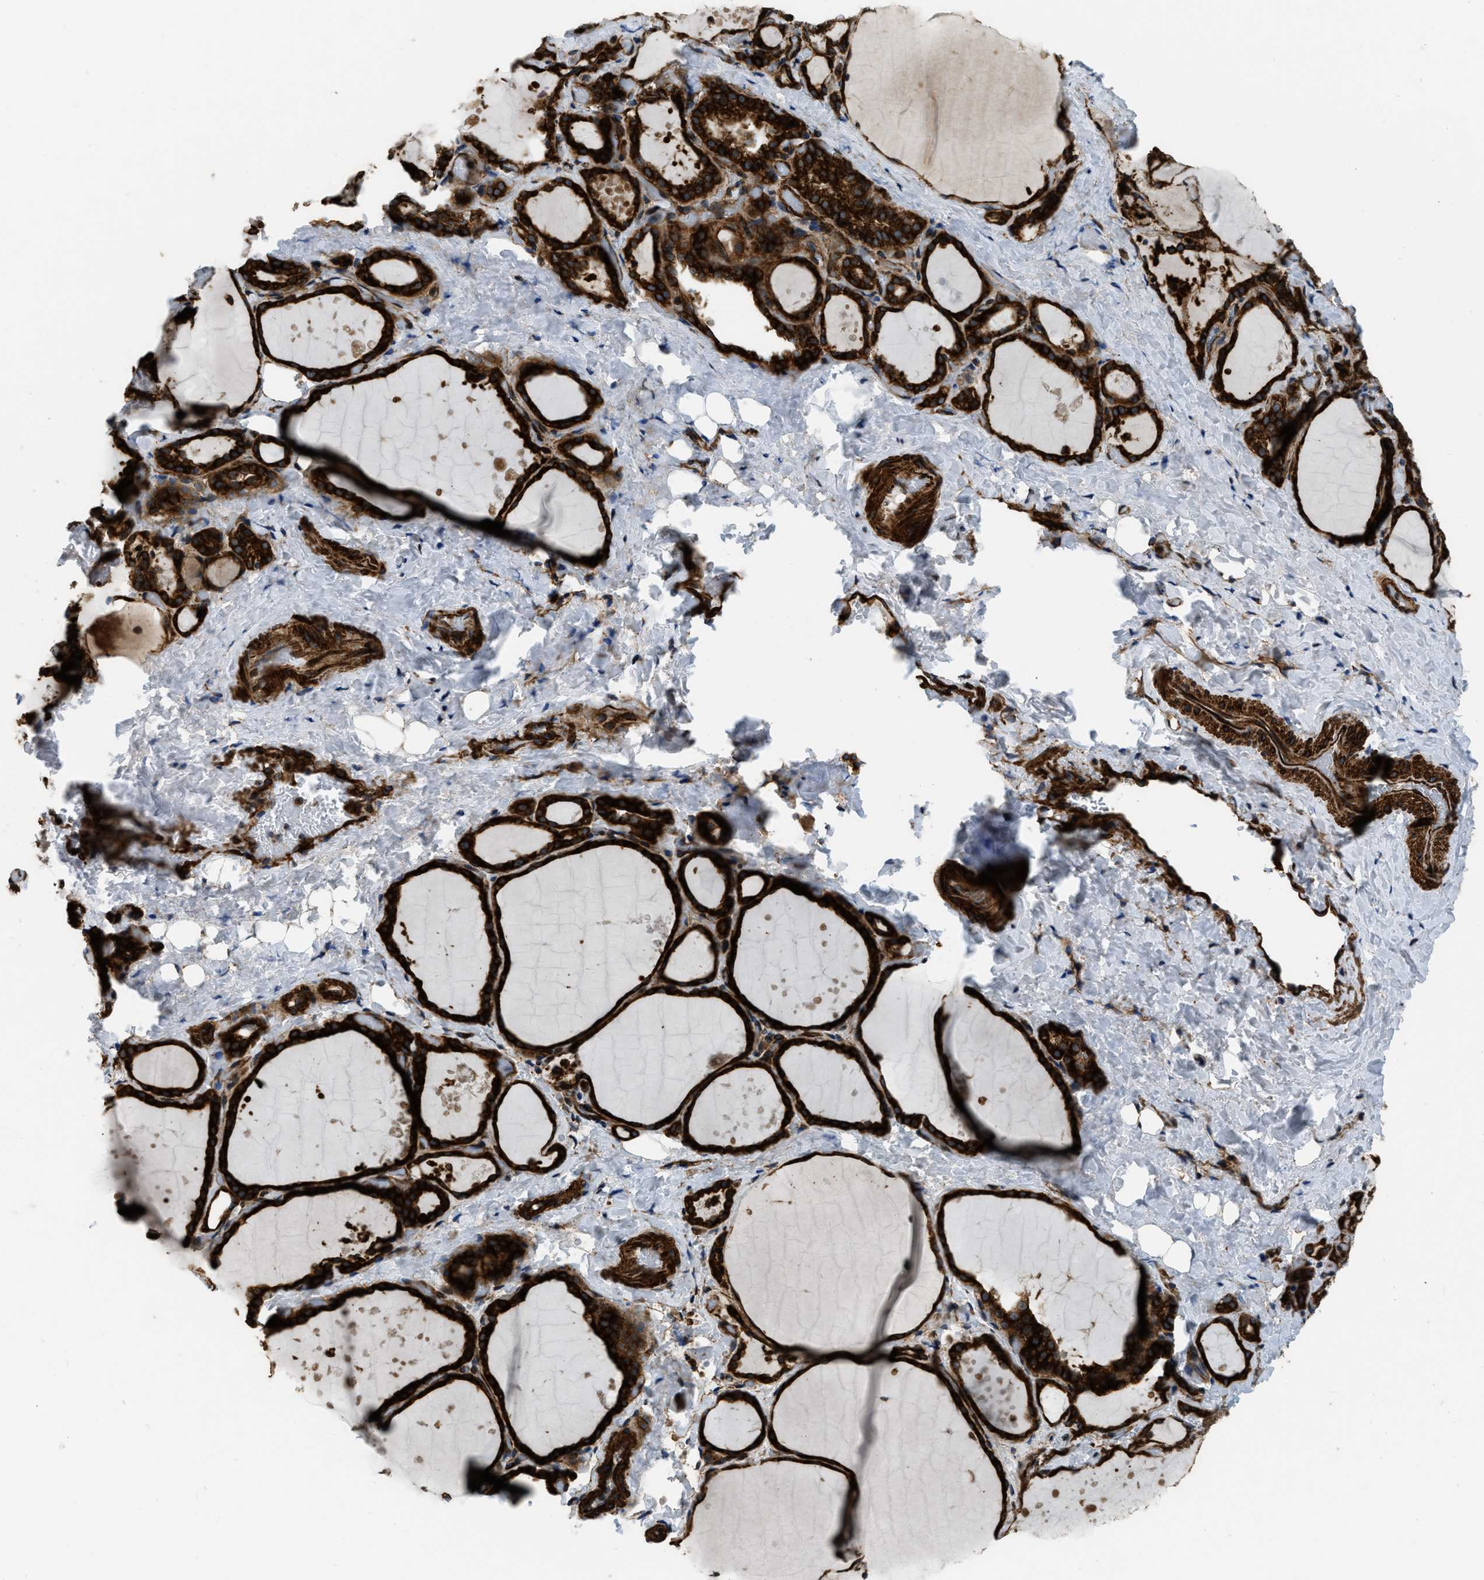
{"staining": {"intensity": "strong", "quantity": ">75%", "location": "cytoplasmic/membranous"}, "tissue": "thyroid gland", "cell_type": "Glandular cells", "image_type": "normal", "snomed": [{"axis": "morphology", "description": "Normal tissue, NOS"}, {"axis": "topography", "description": "Thyroid gland"}], "caption": "IHC photomicrograph of unremarkable thyroid gland: thyroid gland stained using IHC shows high levels of strong protein expression localized specifically in the cytoplasmic/membranous of glandular cells, appearing as a cytoplasmic/membranous brown color.", "gene": "GSDME", "patient": {"sex": "female", "age": 44}}